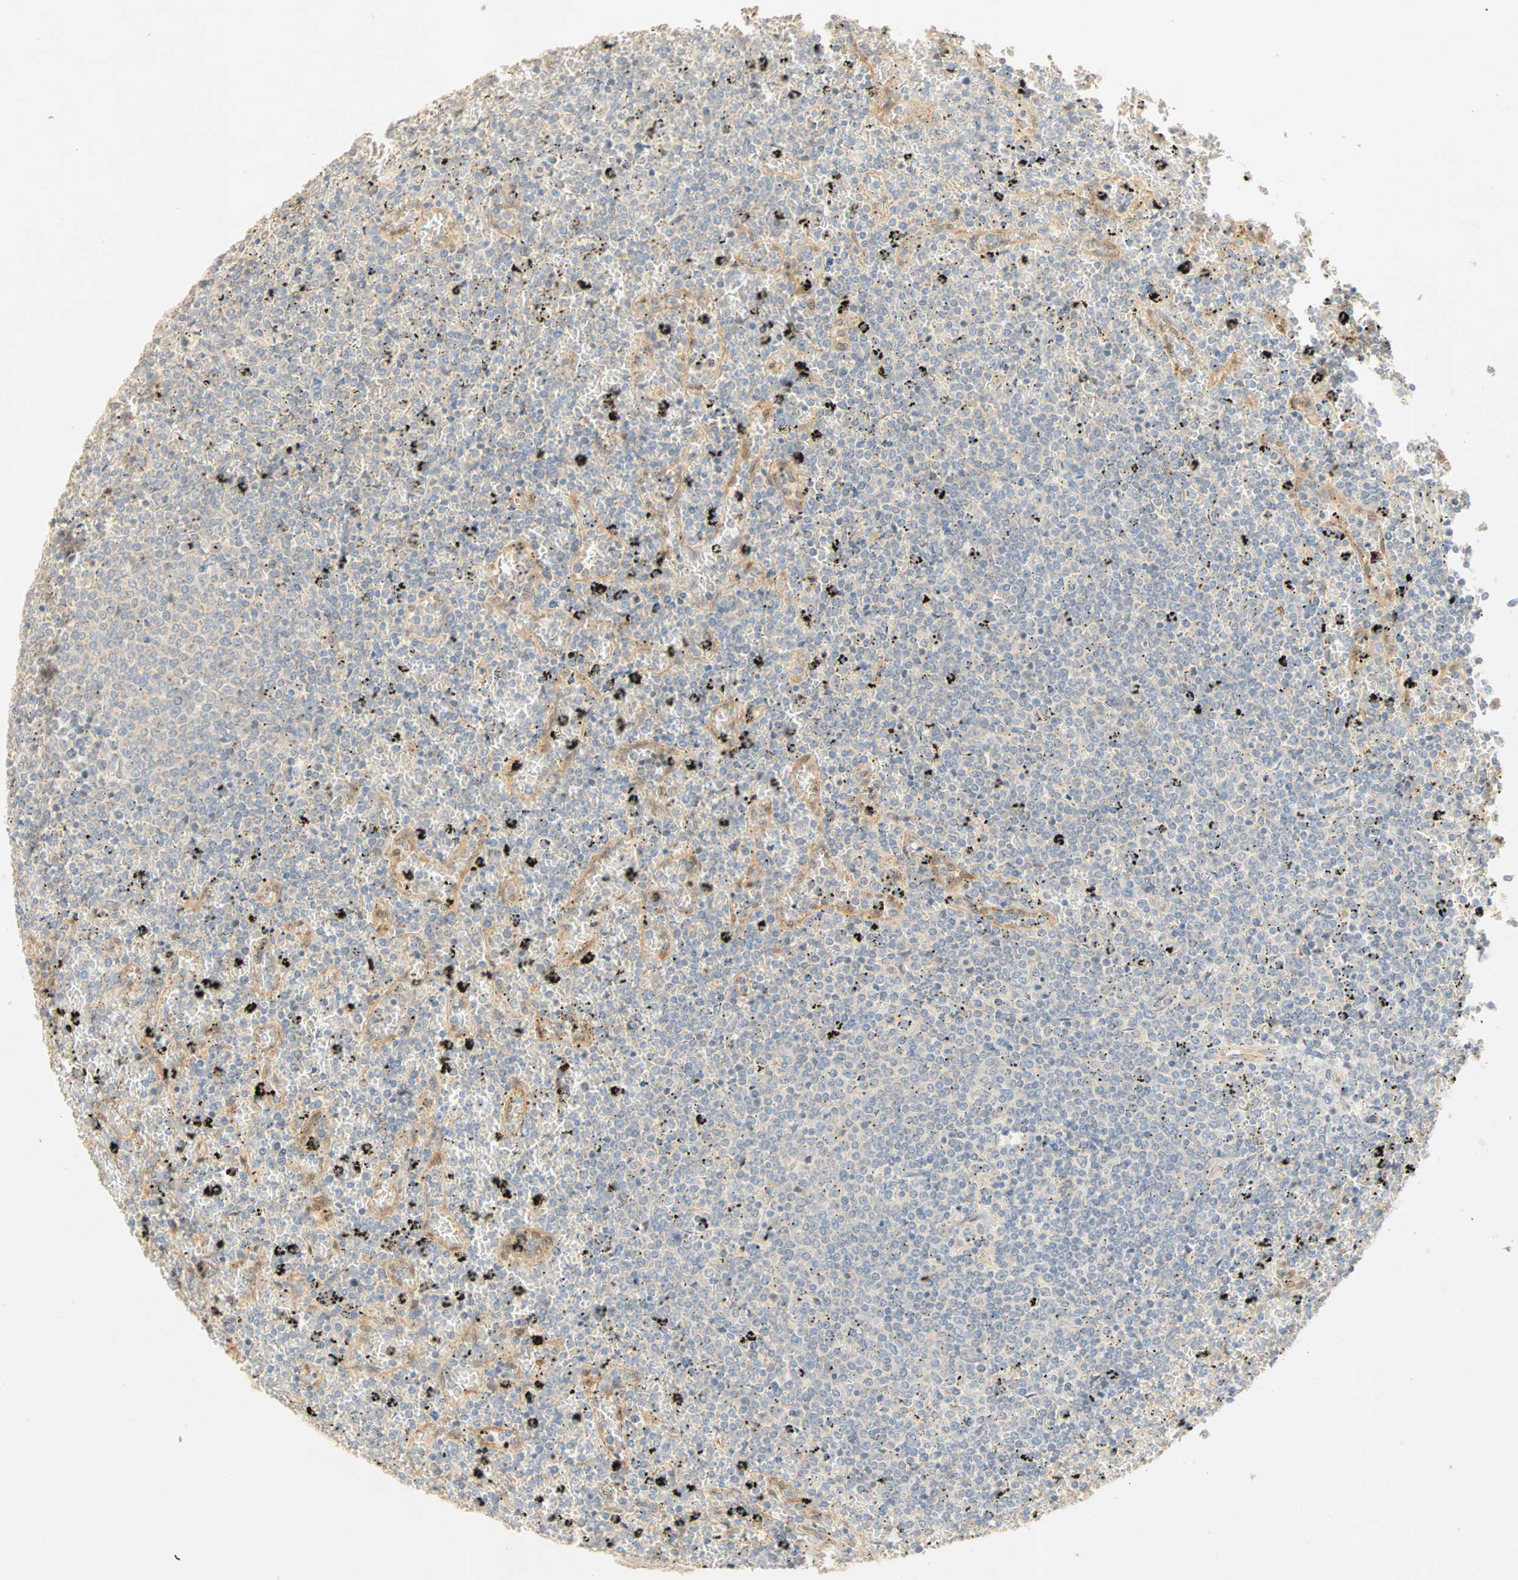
{"staining": {"intensity": "negative", "quantity": "none", "location": "none"}, "tissue": "lymphoma", "cell_type": "Tumor cells", "image_type": "cancer", "snomed": [{"axis": "morphology", "description": "Malignant lymphoma, non-Hodgkin's type, Low grade"}, {"axis": "topography", "description": "Spleen"}], "caption": "This is a micrograph of immunohistochemistry staining of lymphoma, which shows no expression in tumor cells.", "gene": "SELENBP1", "patient": {"sex": "female", "age": 77}}